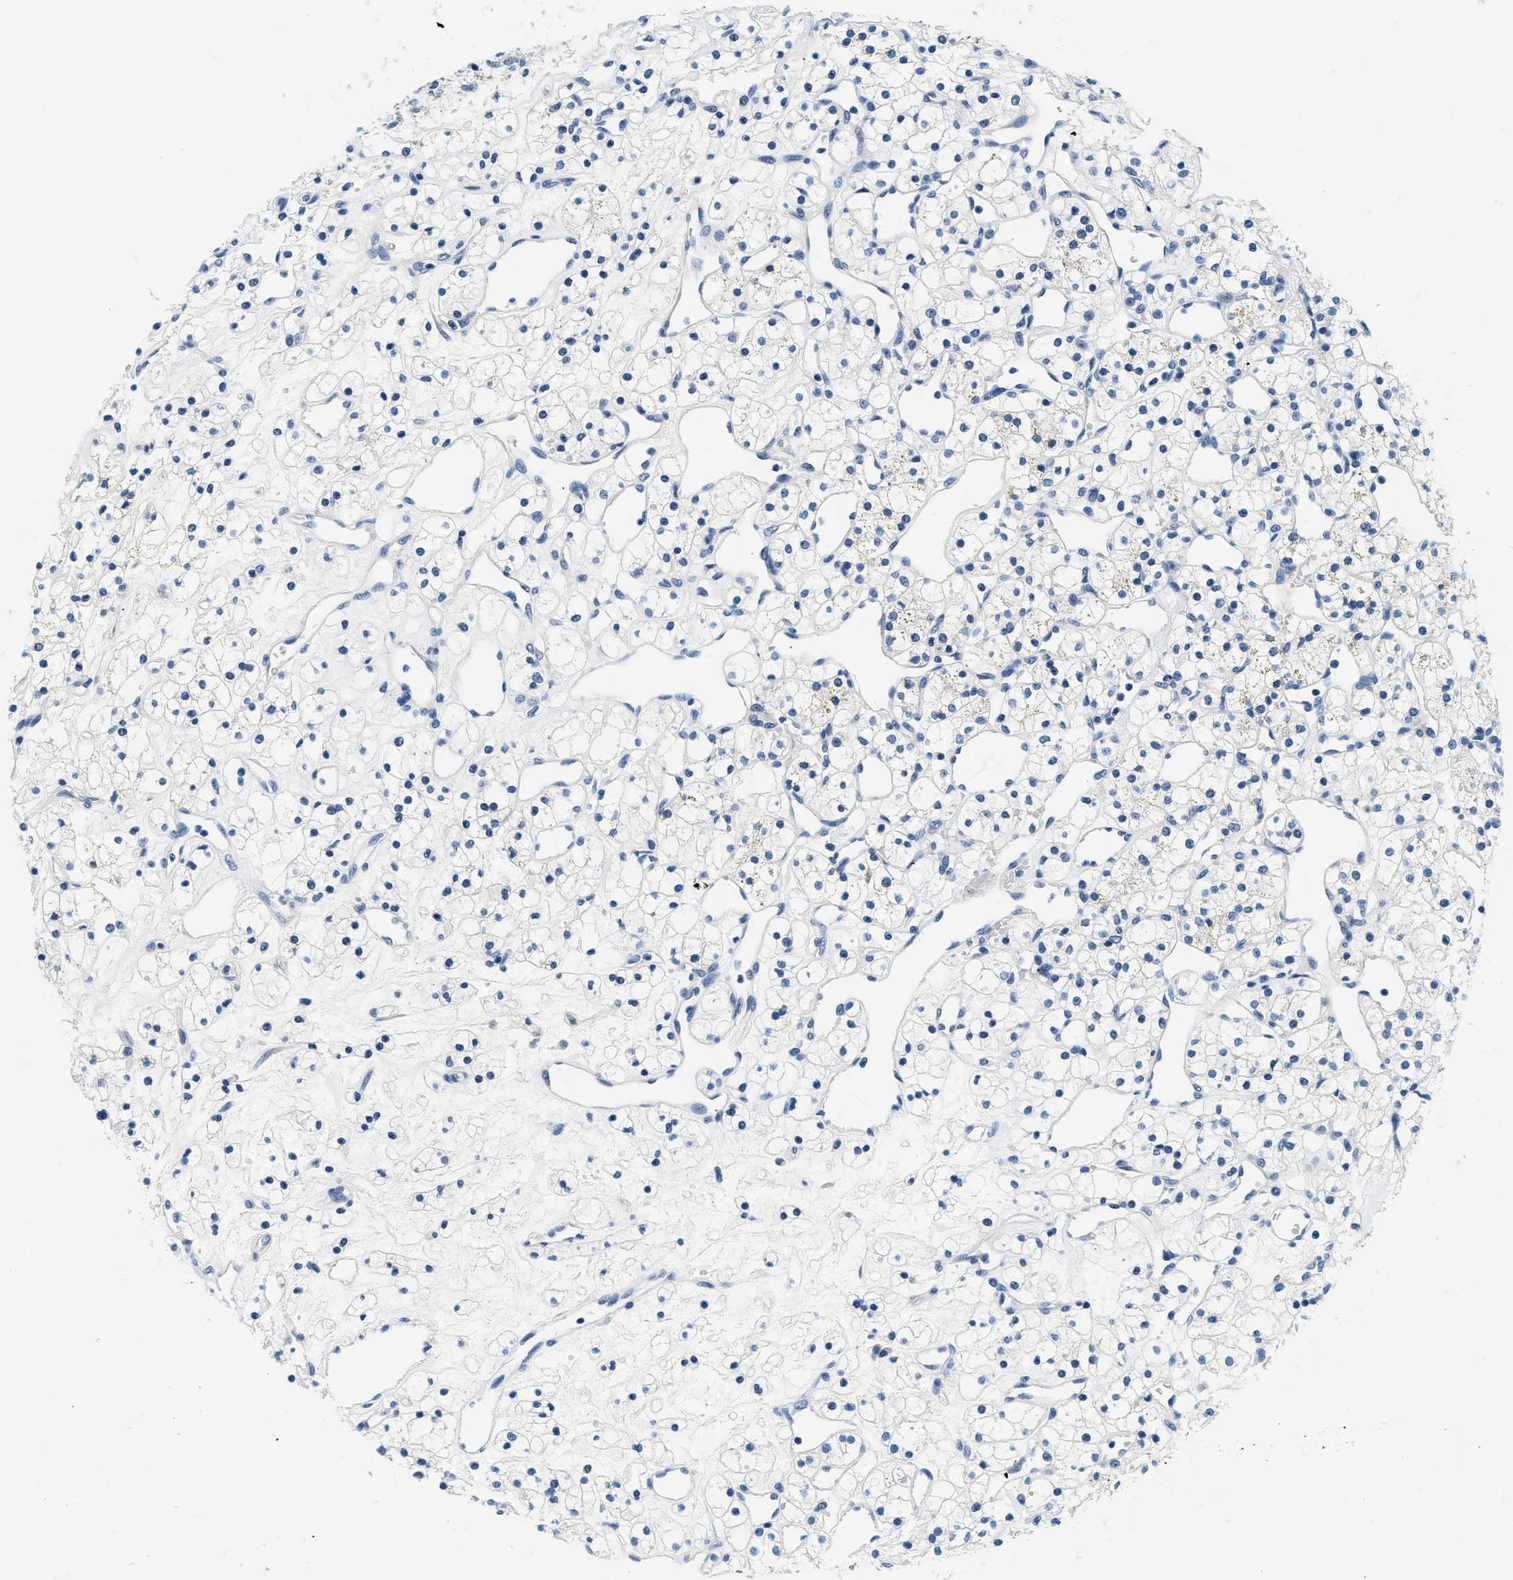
{"staining": {"intensity": "negative", "quantity": "none", "location": "none"}, "tissue": "renal cancer", "cell_type": "Tumor cells", "image_type": "cancer", "snomed": [{"axis": "morphology", "description": "Adenocarcinoma, NOS"}, {"axis": "topography", "description": "Kidney"}], "caption": "Tumor cells show no significant protein staining in renal cancer. (Brightfield microscopy of DAB immunohistochemistry at high magnification).", "gene": "GSTM3", "patient": {"sex": "female", "age": 60}}